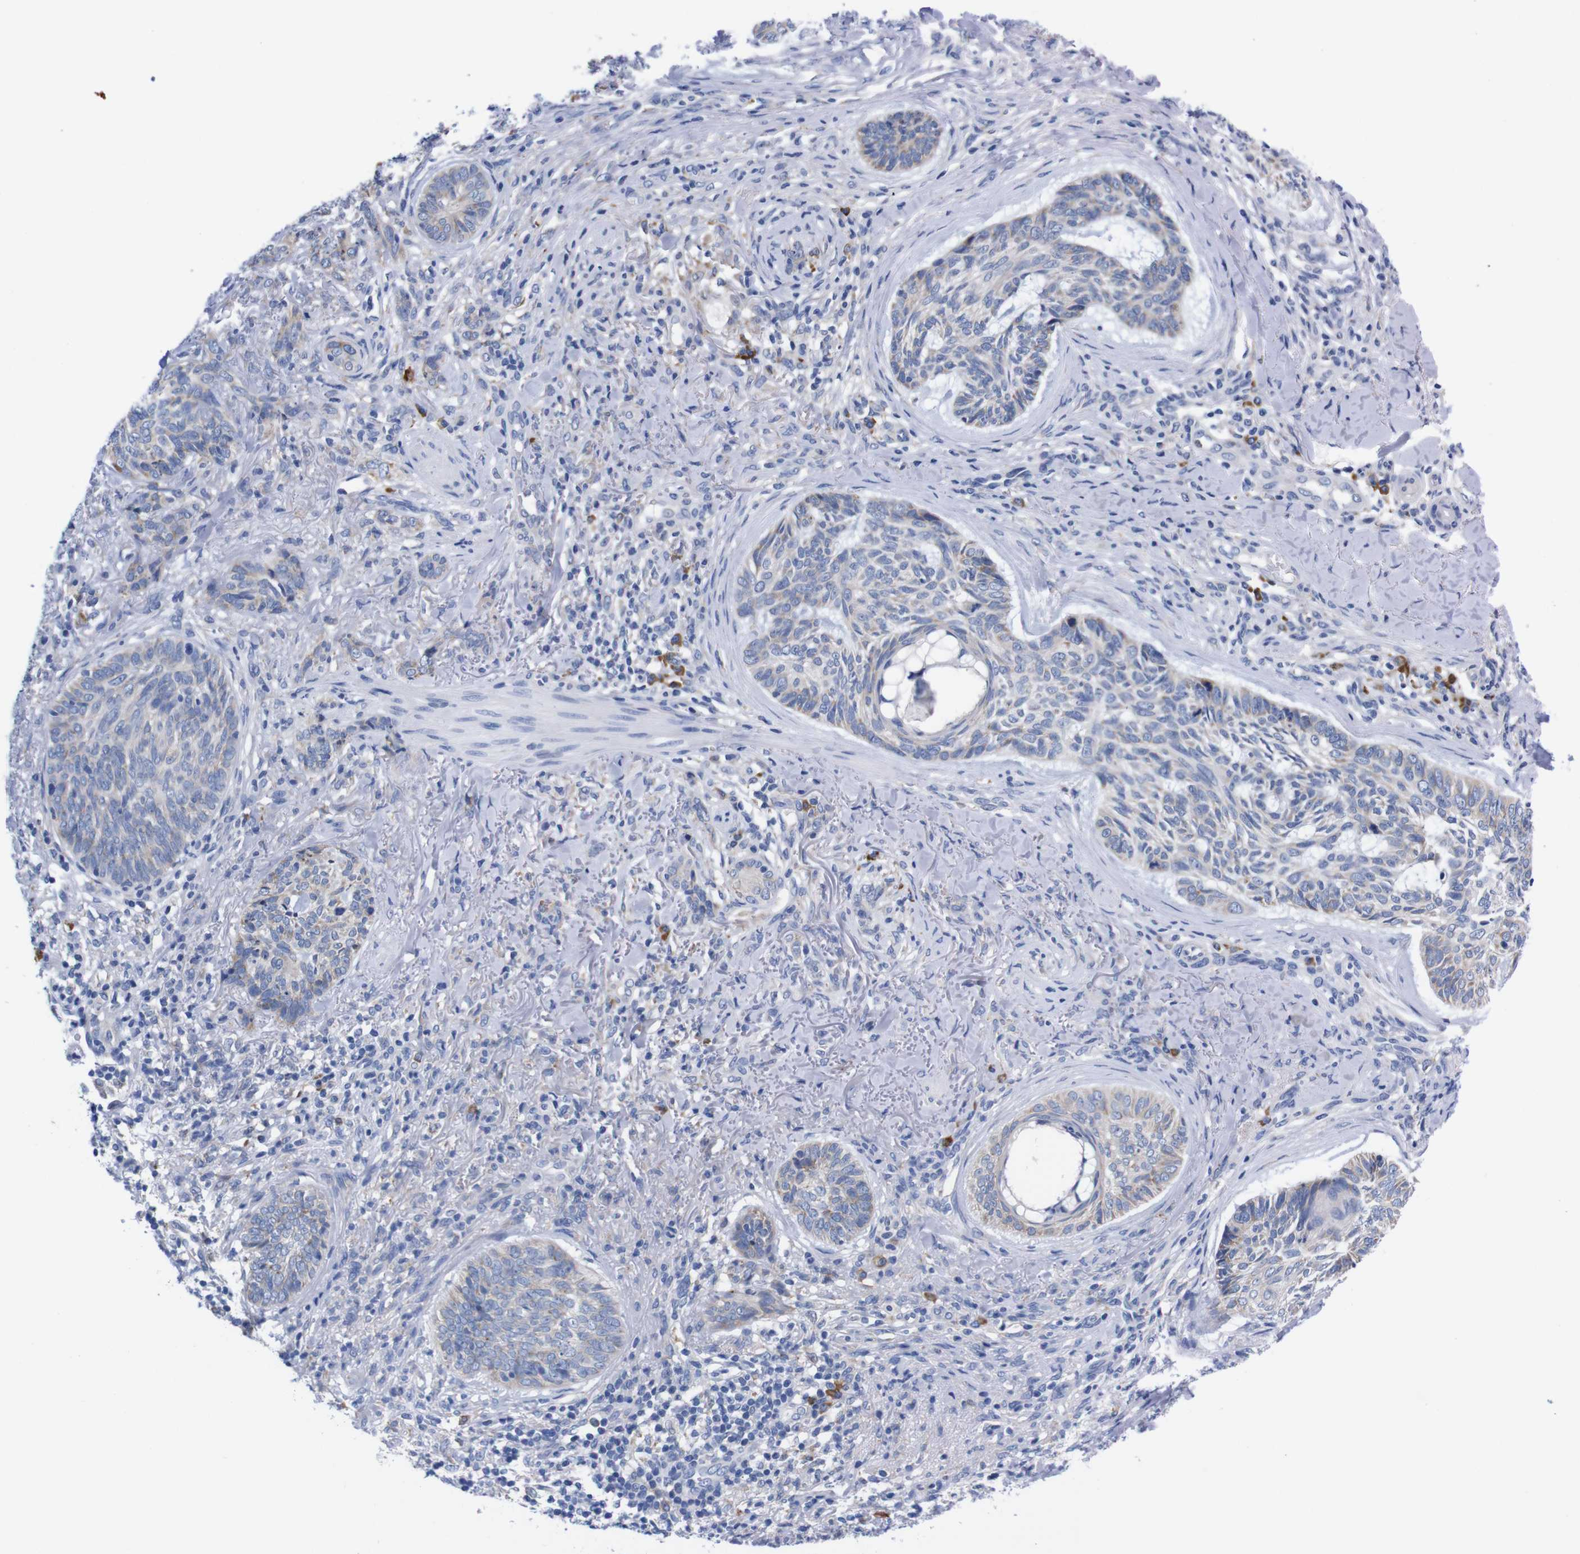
{"staining": {"intensity": "negative", "quantity": "none", "location": "none"}, "tissue": "skin cancer", "cell_type": "Tumor cells", "image_type": "cancer", "snomed": [{"axis": "morphology", "description": "Basal cell carcinoma"}, {"axis": "topography", "description": "Skin"}], "caption": "Tumor cells are negative for protein expression in human basal cell carcinoma (skin).", "gene": "NEBL", "patient": {"sex": "male", "age": 43}}